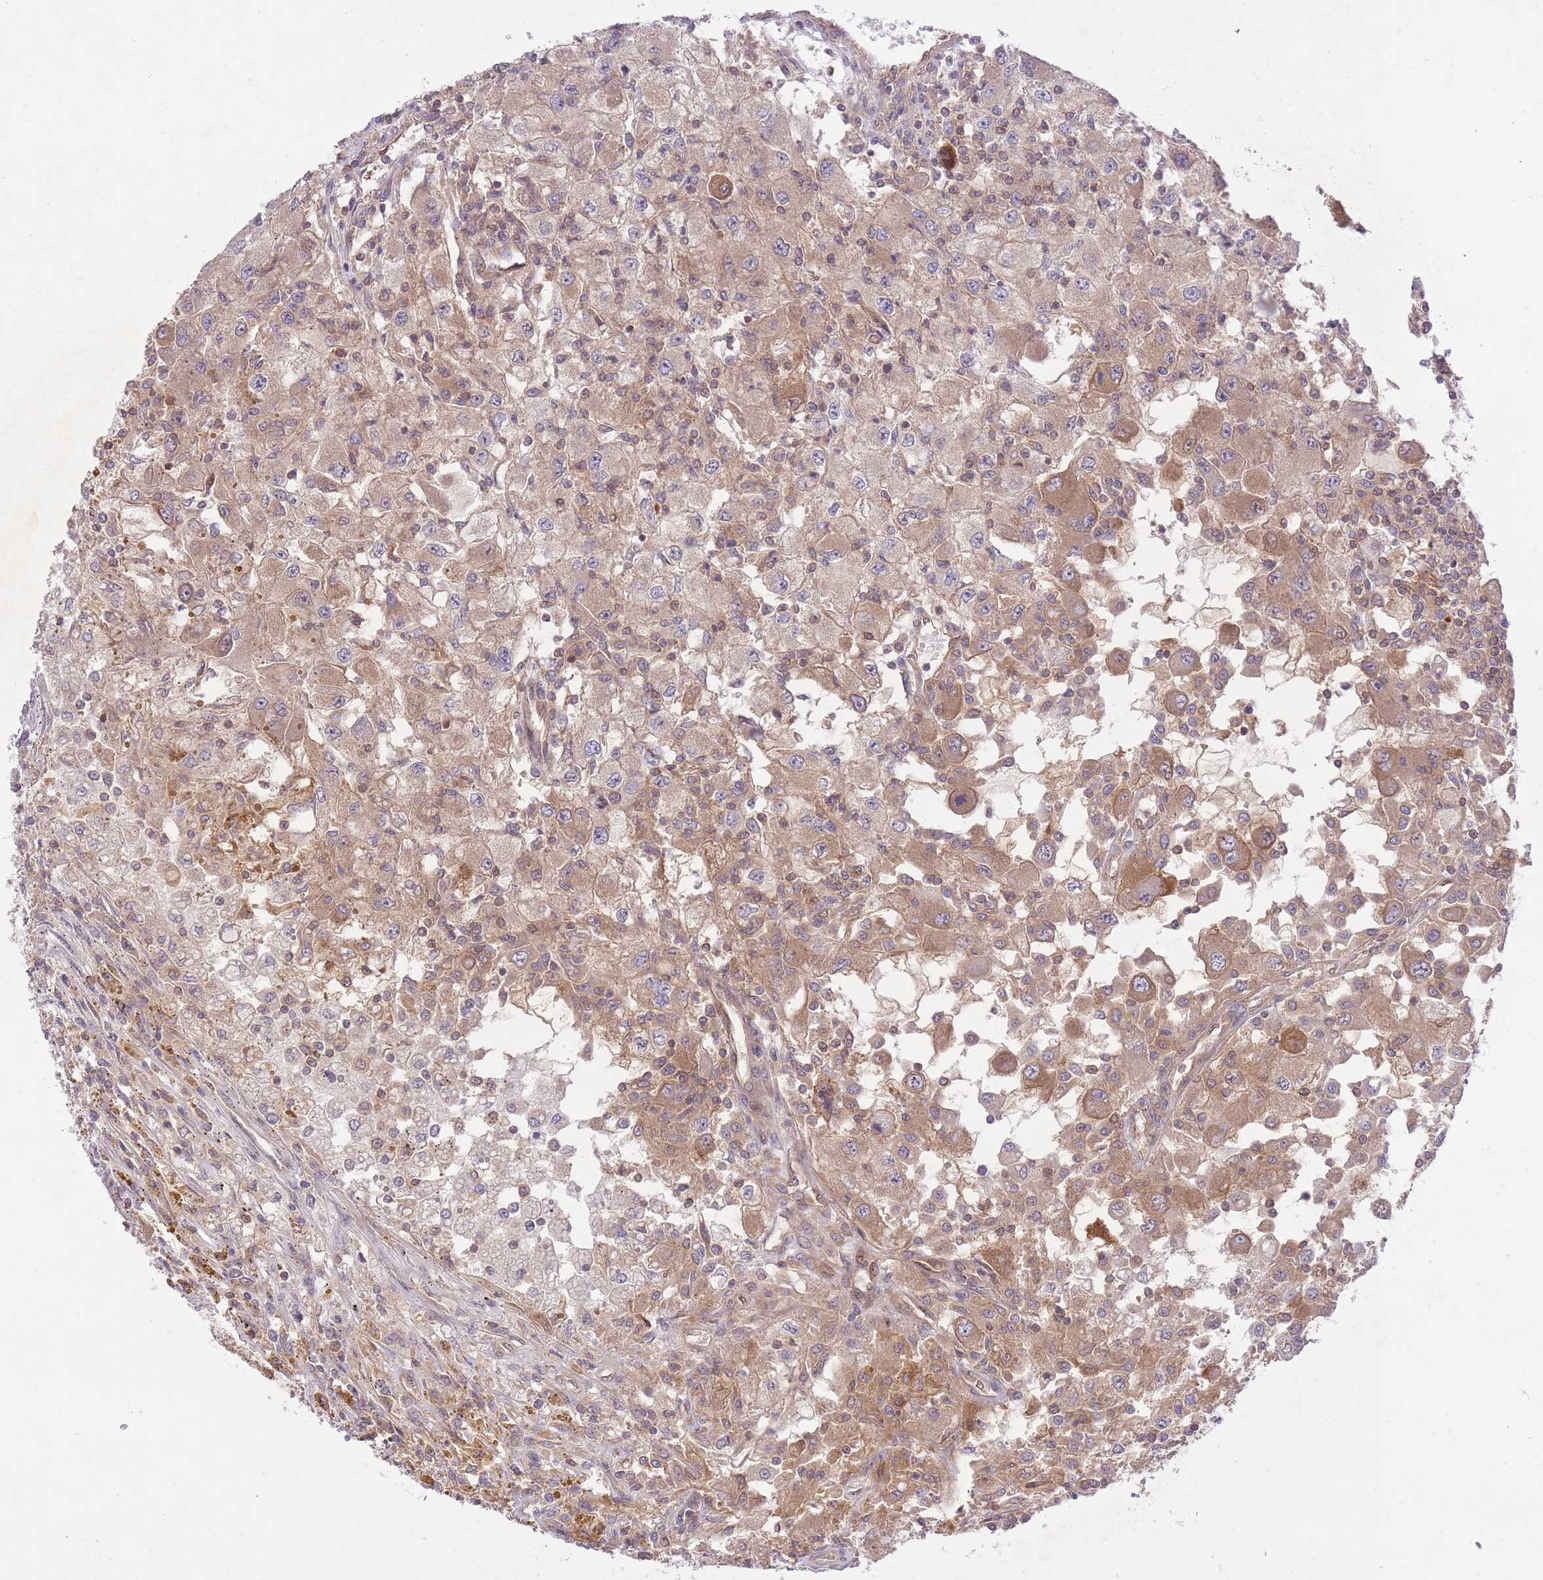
{"staining": {"intensity": "moderate", "quantity": ">75%", "location": "cytoplasmic/membranous"}, "tissue": "renal cancer", "cell_type": "Tumor cells", "image_type": "cancer", "snomed": [{"axis": "morphology", "description": "Adenocarcinoma, NOS"}, {"axis": "topography", "description": "Kidney"}], "caption": "Human renal cancer stained for a protein (brown) demonstrates moderate cytoplasmic/membranous positive positivity in approximately >75% of tumor cells.", "gene": "PREP", "patient": {"sex": "female", "age": 67}}